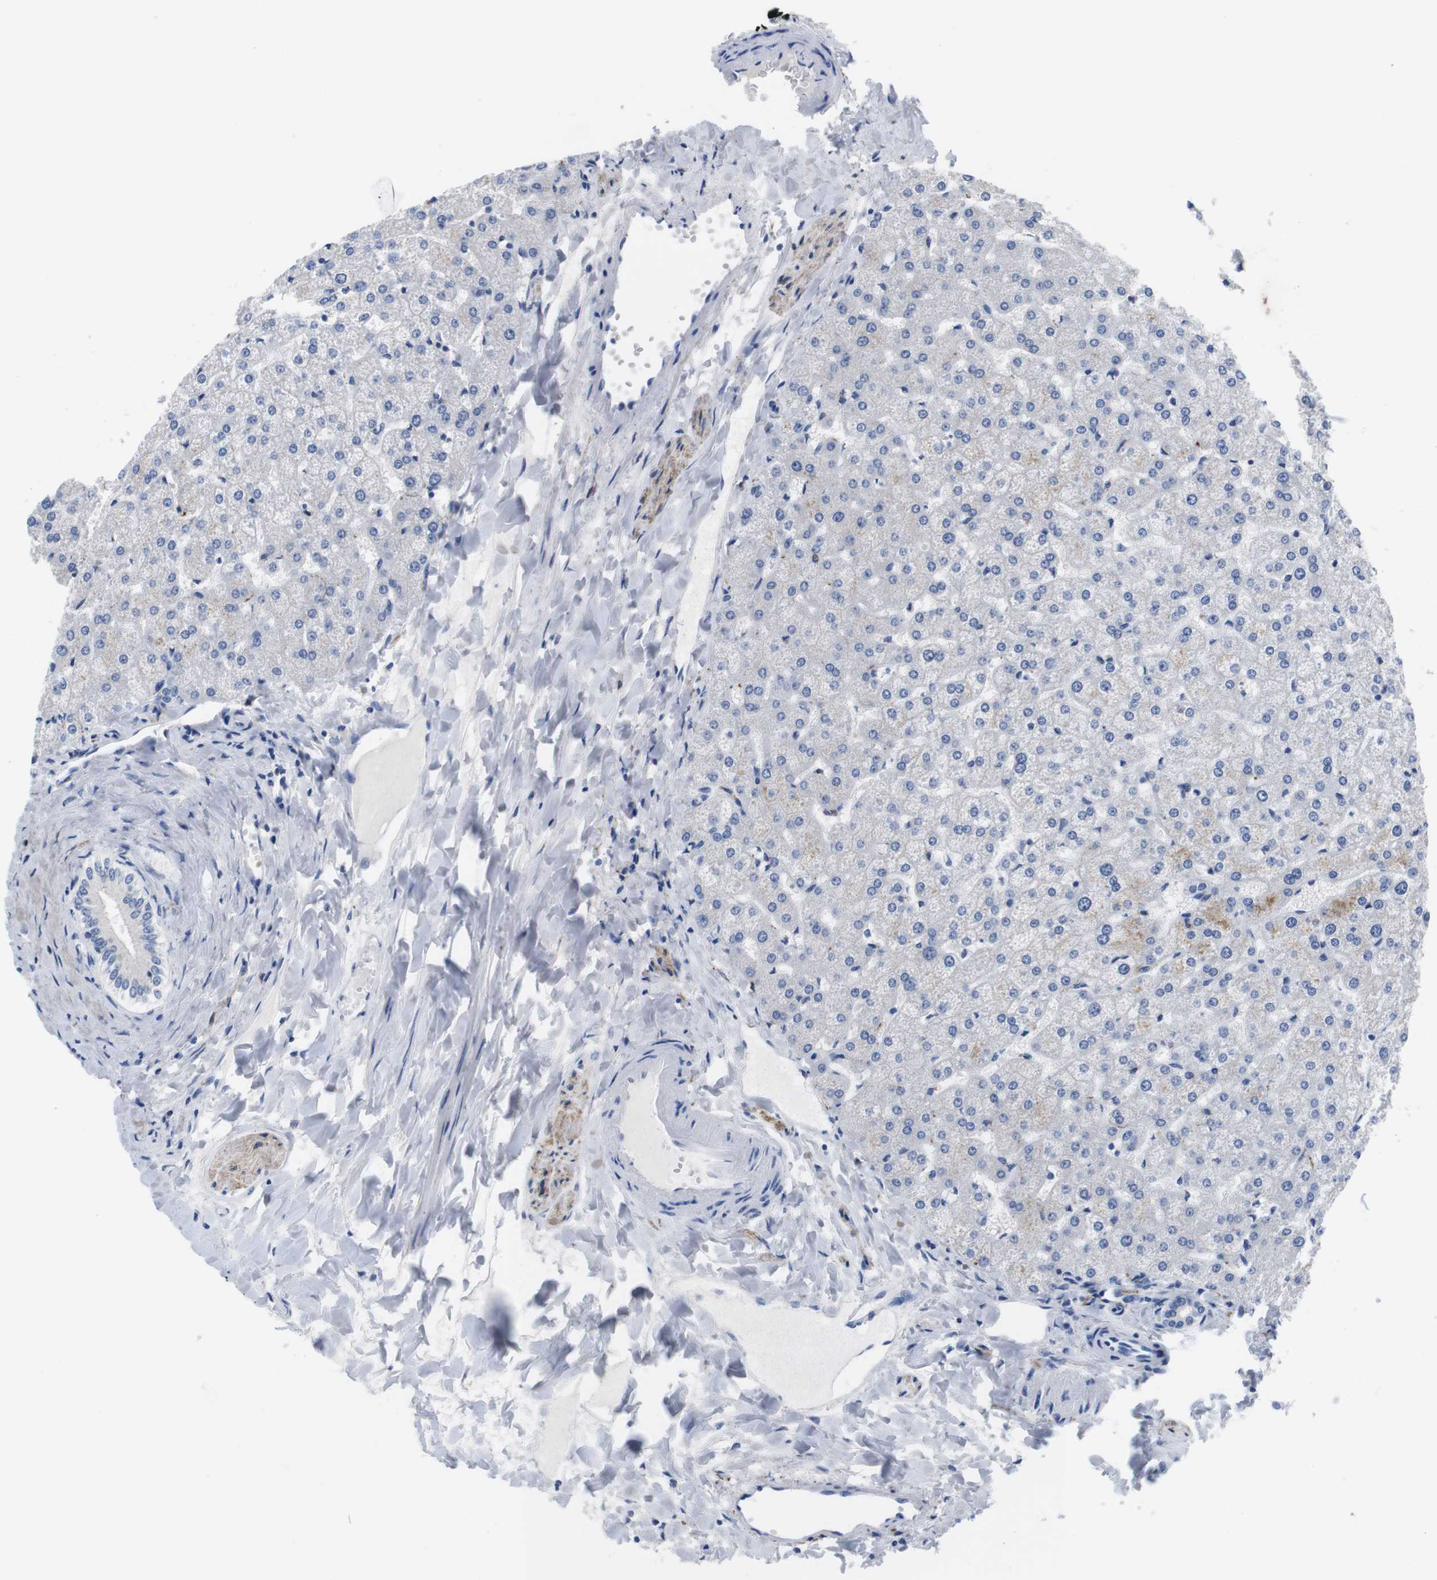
{"staining": {"intensity": "negative", "quantity": "none", "location": "none"}, "tissue": "liver", "cell_type": "Cholangiocytes", "image_type": "normal", "snomed": [{"axis": "morphology", "description": "Normal tissue, NOS"}, {"axis": "topography", "description": "Liver"}], "caption": "High power microscopy micrograph of an immunohistochemistry (IHC) histopathology image of unremarkable liver, revealing no significant expression in cholangiocytes.", "gene": "MAP6", "patient": {"sex": "female", "age": 32}}